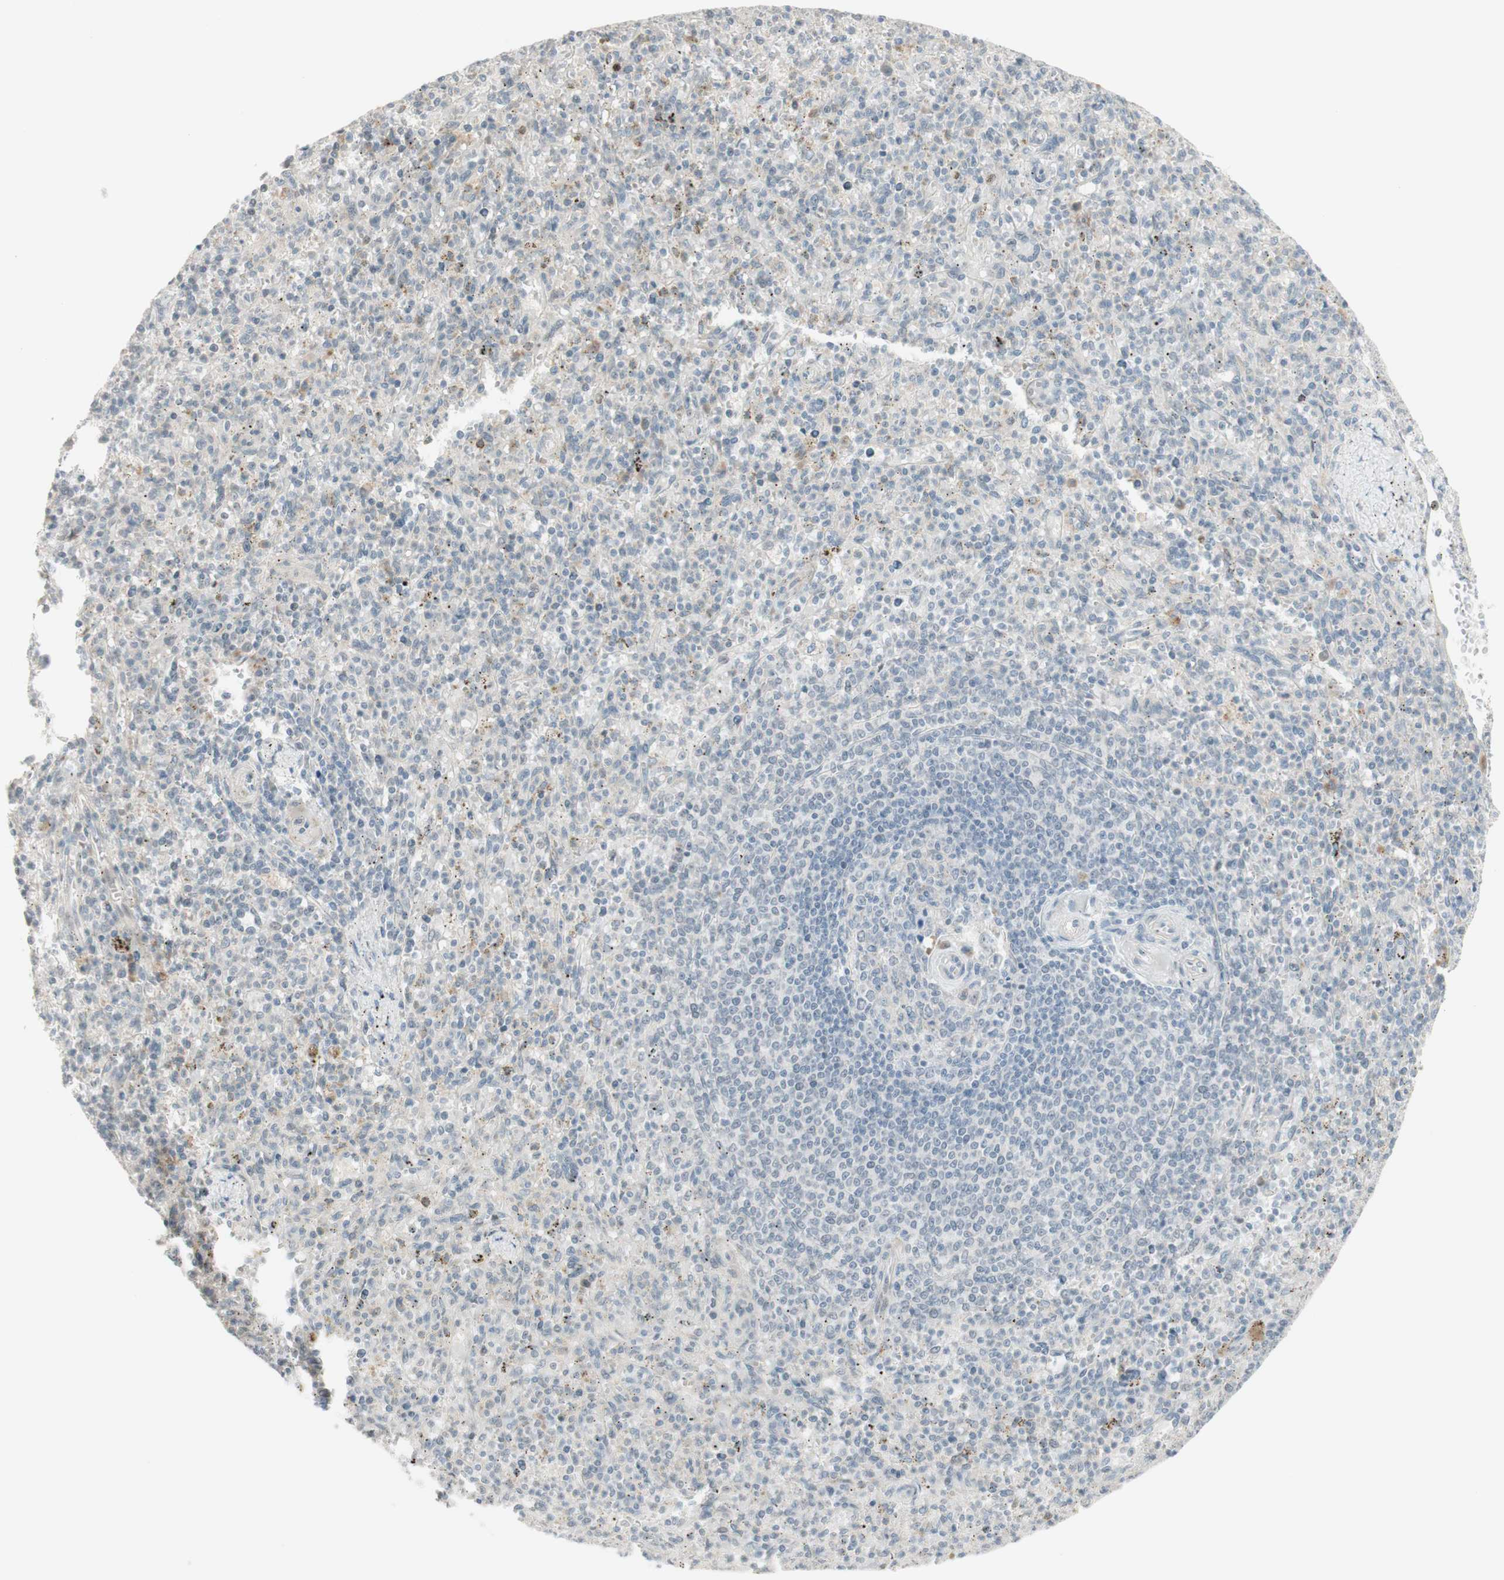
{"staining": {"intensity": "negative", "quantity": "none", "location": "none"}, "tissue": "spleen", "cell_type": "Cells in red pulp", "image_type": "normal", "snomed": [{"axis": "morphology", "description": "Normal tissue, NOS"}, {"axis": "topography", "description": "Spleen"}], "caption": "Photomicrograph shows no significant protein staining in cells in red pulp of unremarkable spleen. The staining is performed using DAB brown chromogen with nuclei counter-stained in using hematoxylin.", "gene": "PLCD4", "patient": {"sex": "male", "age": 72}}